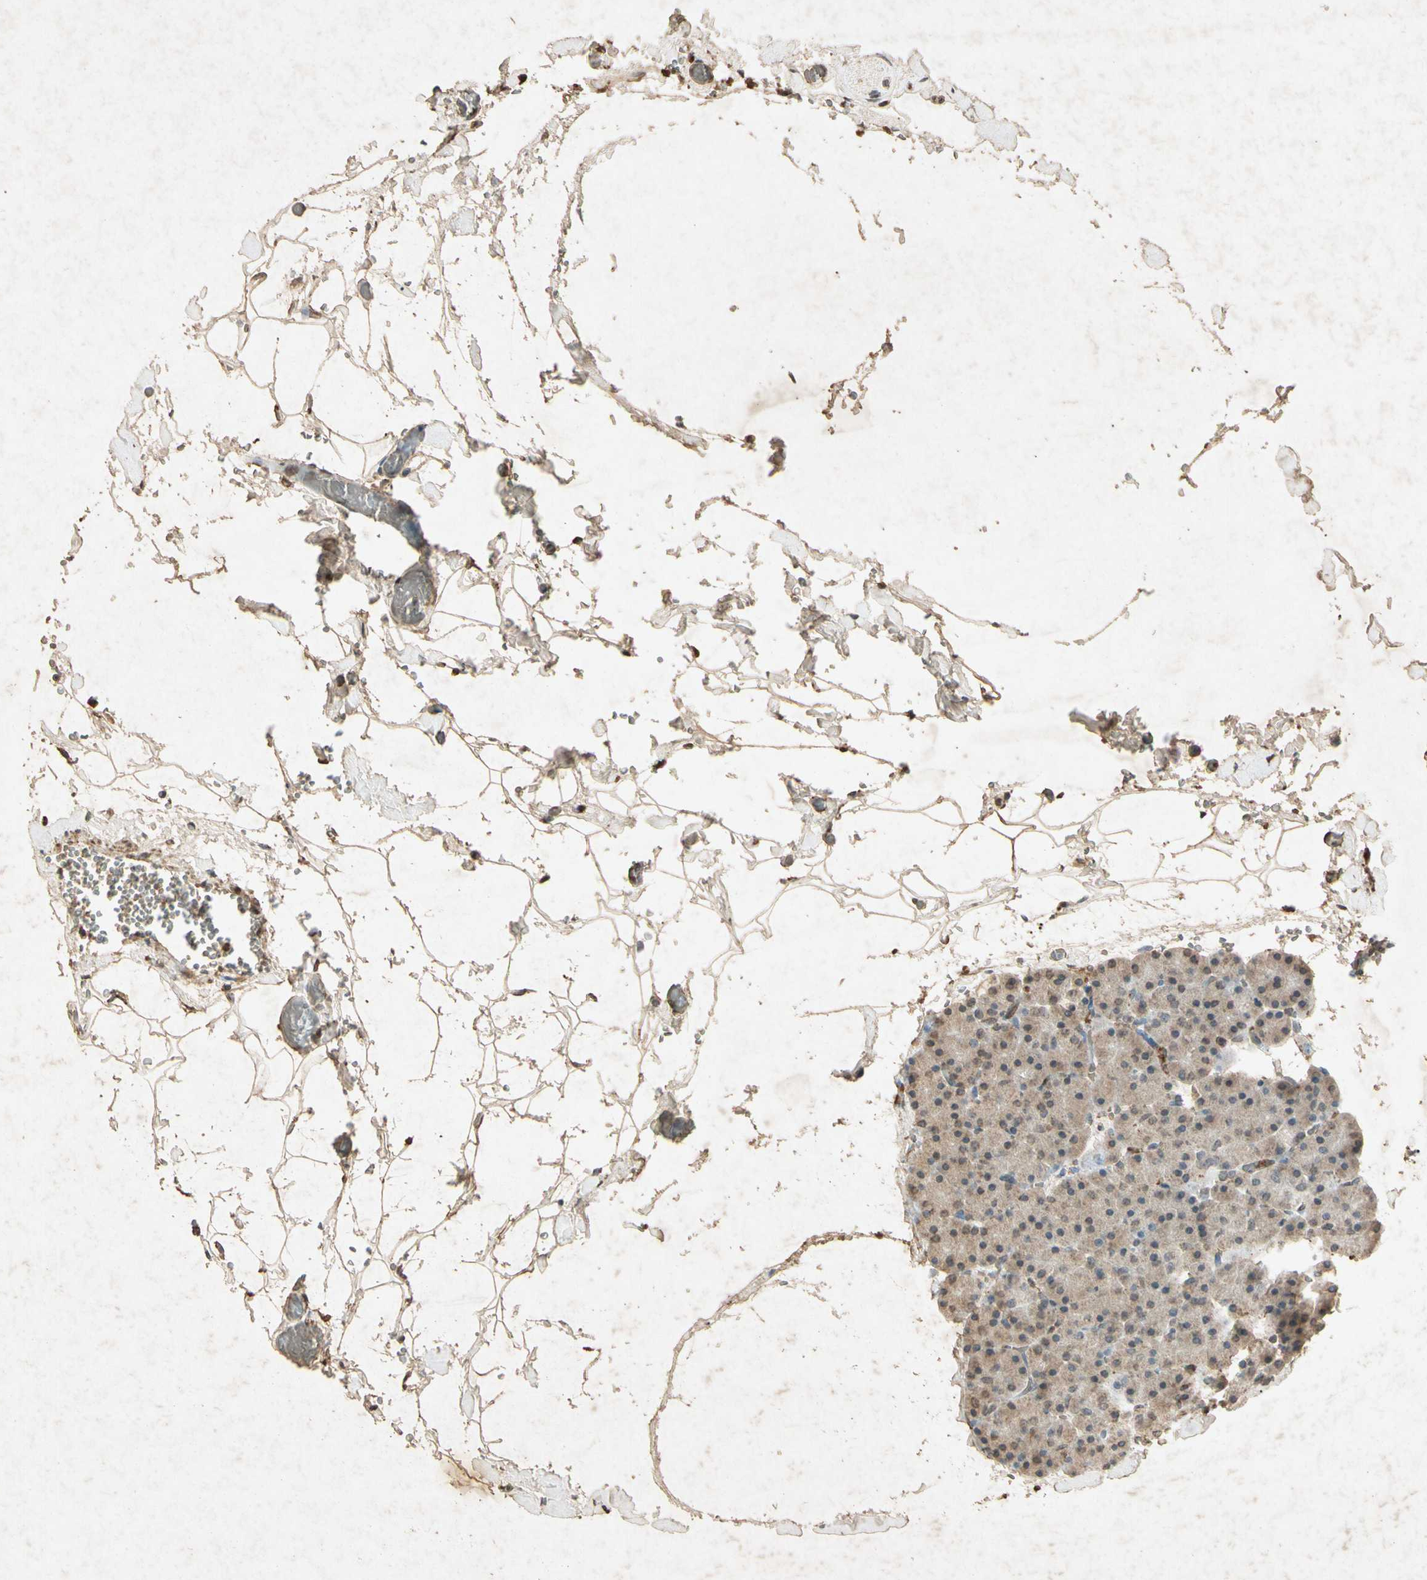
{"staining": {"intensity": "weak", "quantity": "25%-75%", "location": "cytoplasmic/membranous,nuclear"}, "tissue": "pancreas", "cell_type": "Exocrine glandular cells", "image_type": "normal", "snomed": [{"axis": "morphology", "description": "Normal tissue, NOS"}, {"axis": "topography", "description": "Pancreas"}], "caption": "Immunohistochemistry (IHC) of benign human pancreas reveals low levels of weak cytoplasmic/membranous,nuclear positivity in about 25%-75% of exocrine glandular cells. (brown staining indicates protein expression, while blue staining denotes nuclei).", "gene": "MSRB1", "patient": {"sex": "female", "age": 35}}